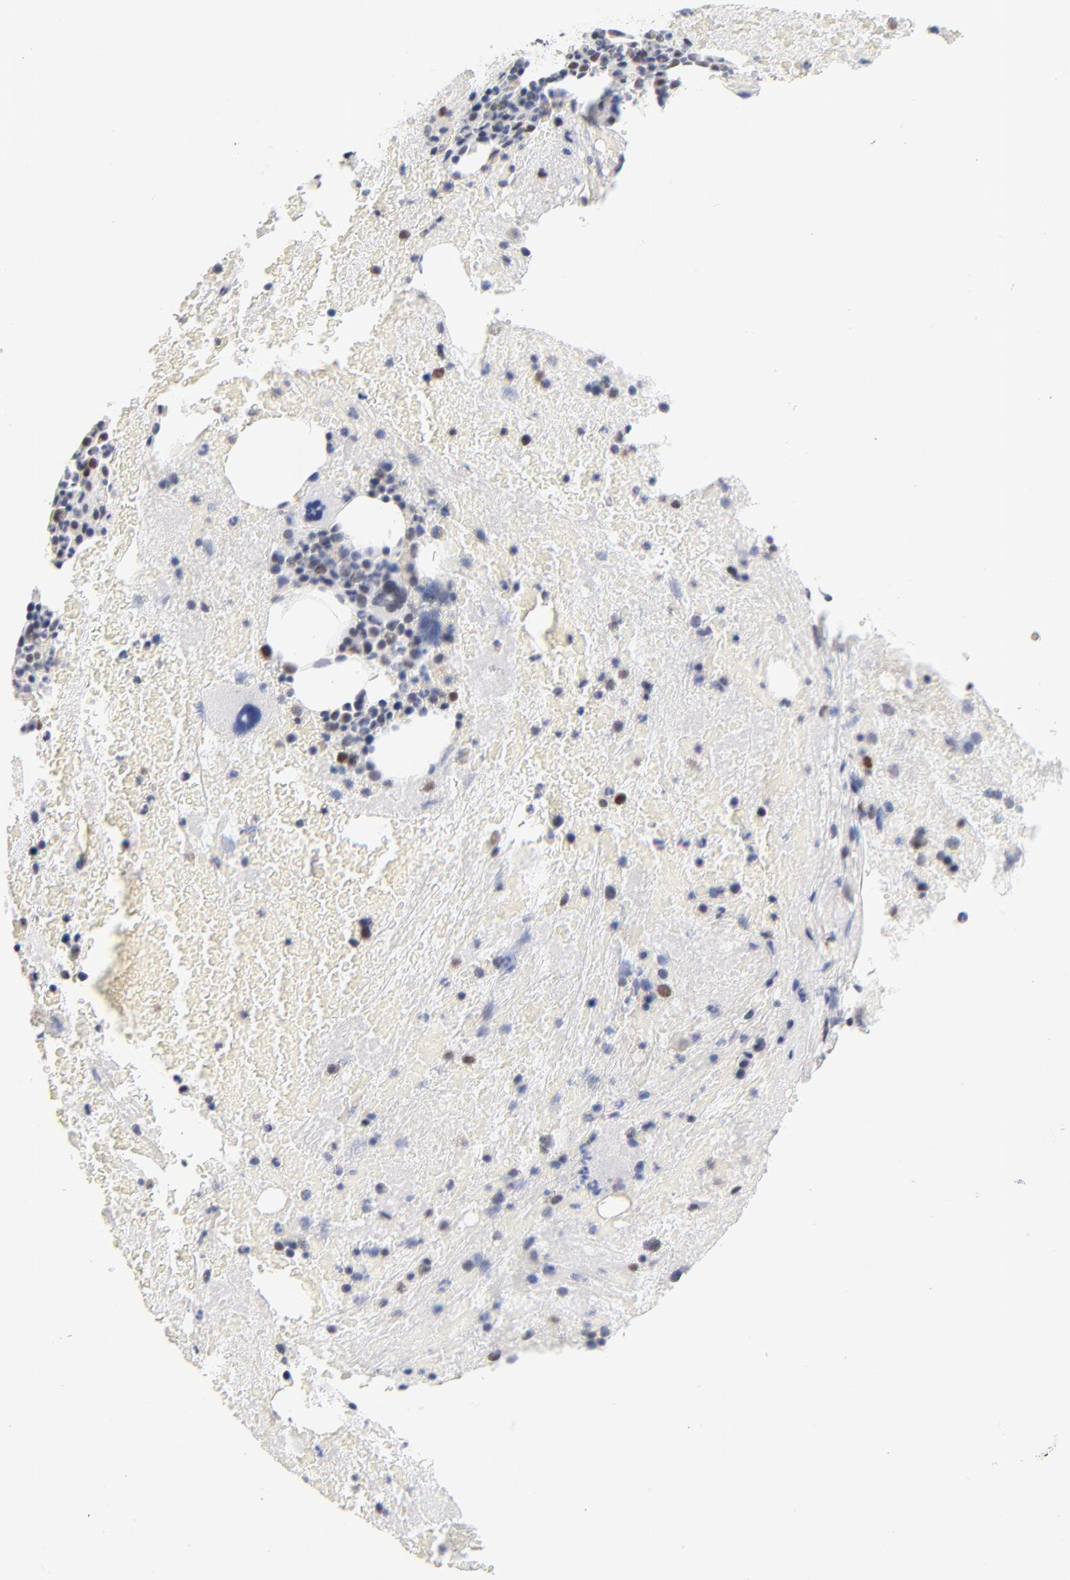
{"staining": {"intensity": "weak", "quantity": "<25%", "location": "nuclear"}, "tissue": "bone marrow", "cell_type": "Hematopoietic cells", "image_type": "normal", "snomed": [{"axis": "morphology", "description": "Normal tissue, NOS"}, {"axis": "topography", "description": "Bone marrow"}], "caption": "A micrograph of human bone marrow is negative for staining in hematopoietic cells. (Brightfield microscopy of DAB (3,3'-diaminobenzidine) immunohistochemistry at high magnification).", "gene": "ORC2", "patient": {"sex": "male", "age": 76}}